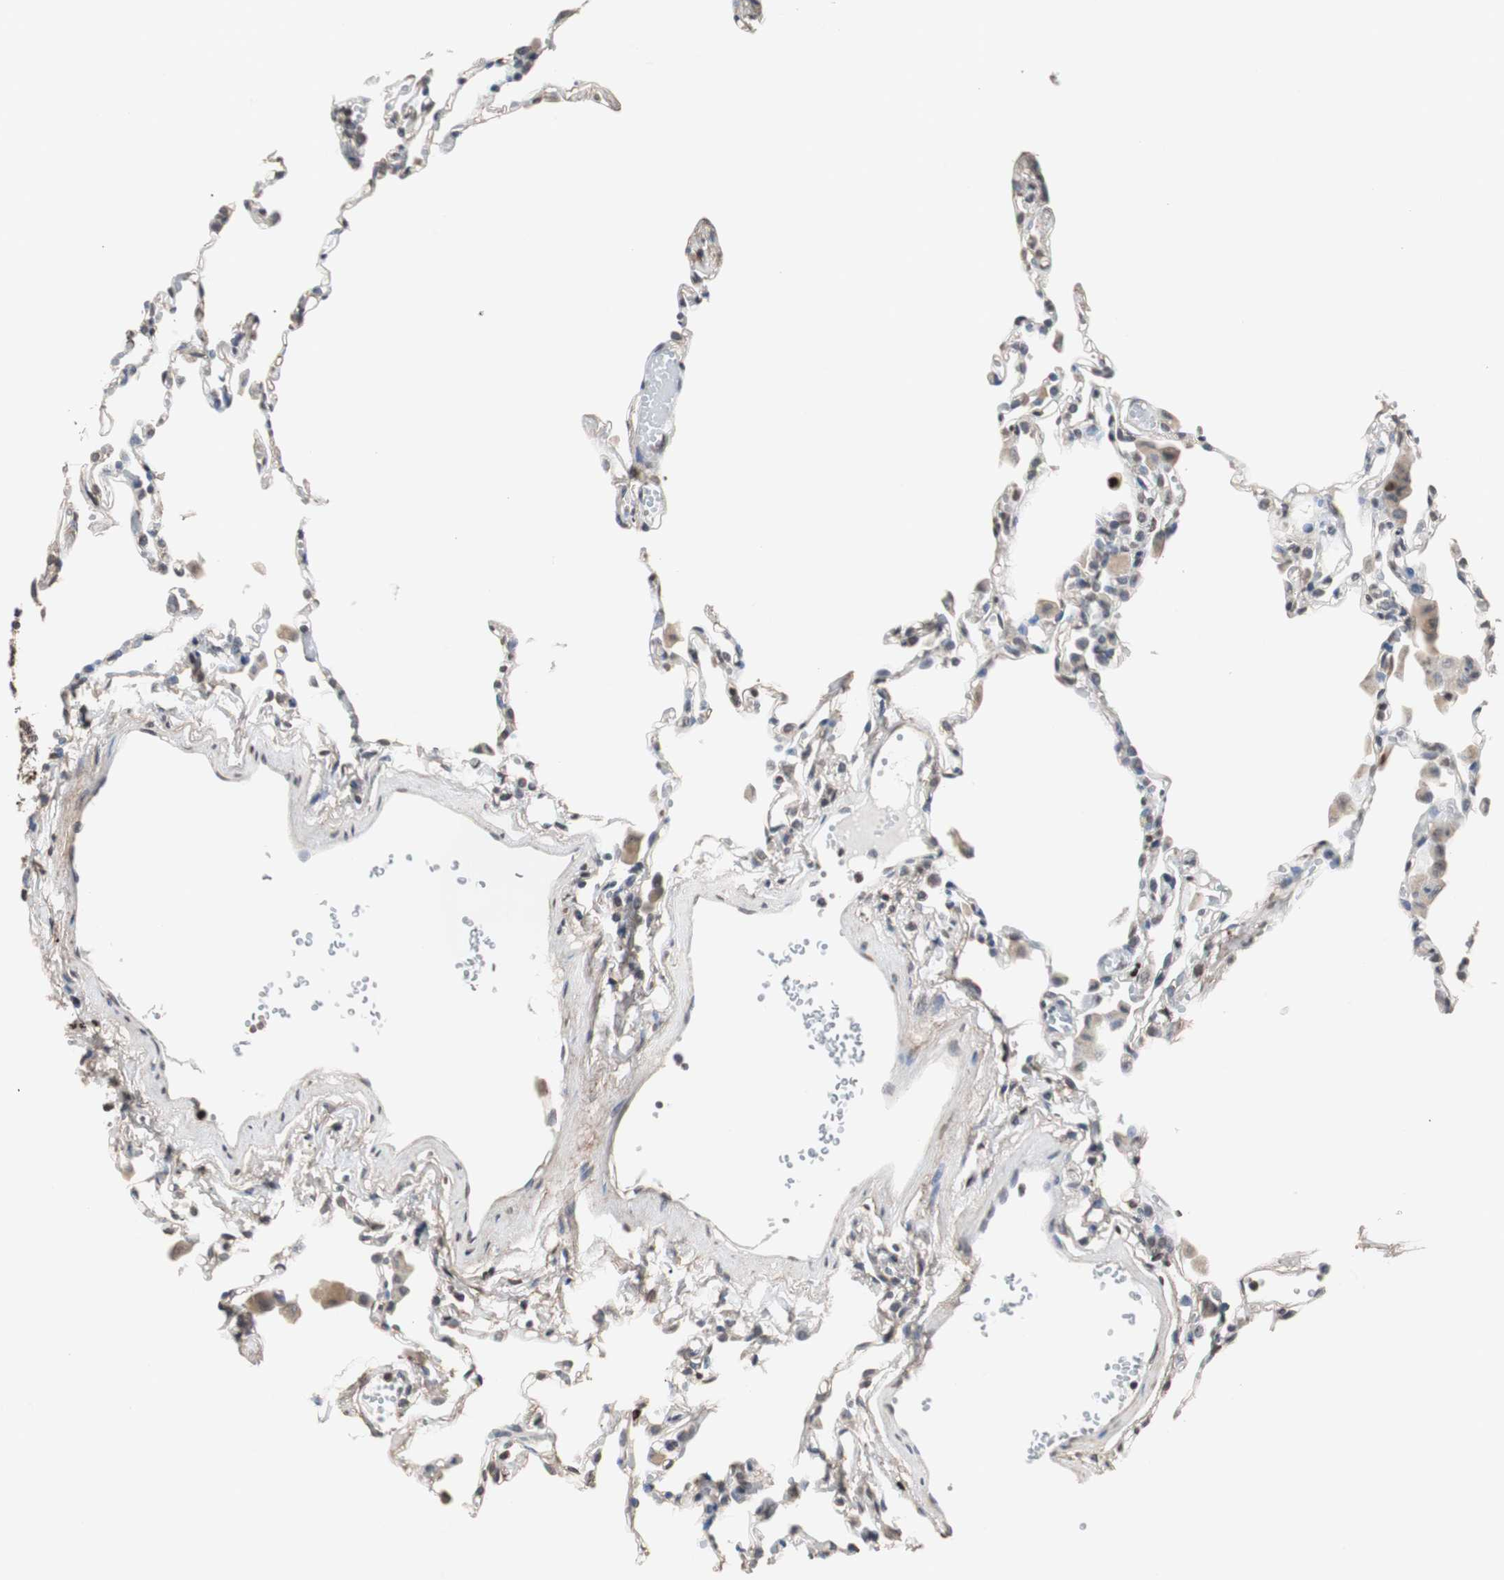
{"staining": {"intensity": "weak", "quantity": "25%-75%", "location": "nuclear"}, "tissue": "lung", "cell_type": "Alveolar cells", "image_type": "normal", "snomed": [{"axis": "morphology", "description": "Normal tissue, NOS"}, {"axis": "topography", "description": "Lung"}], "caption": "A low amount of weak nuclear expression is identified in approximately 25%-75% of alveolar cells in benign lung.", "gene": "TOP2A", "patient": {"sex": "female", "age": 49}}